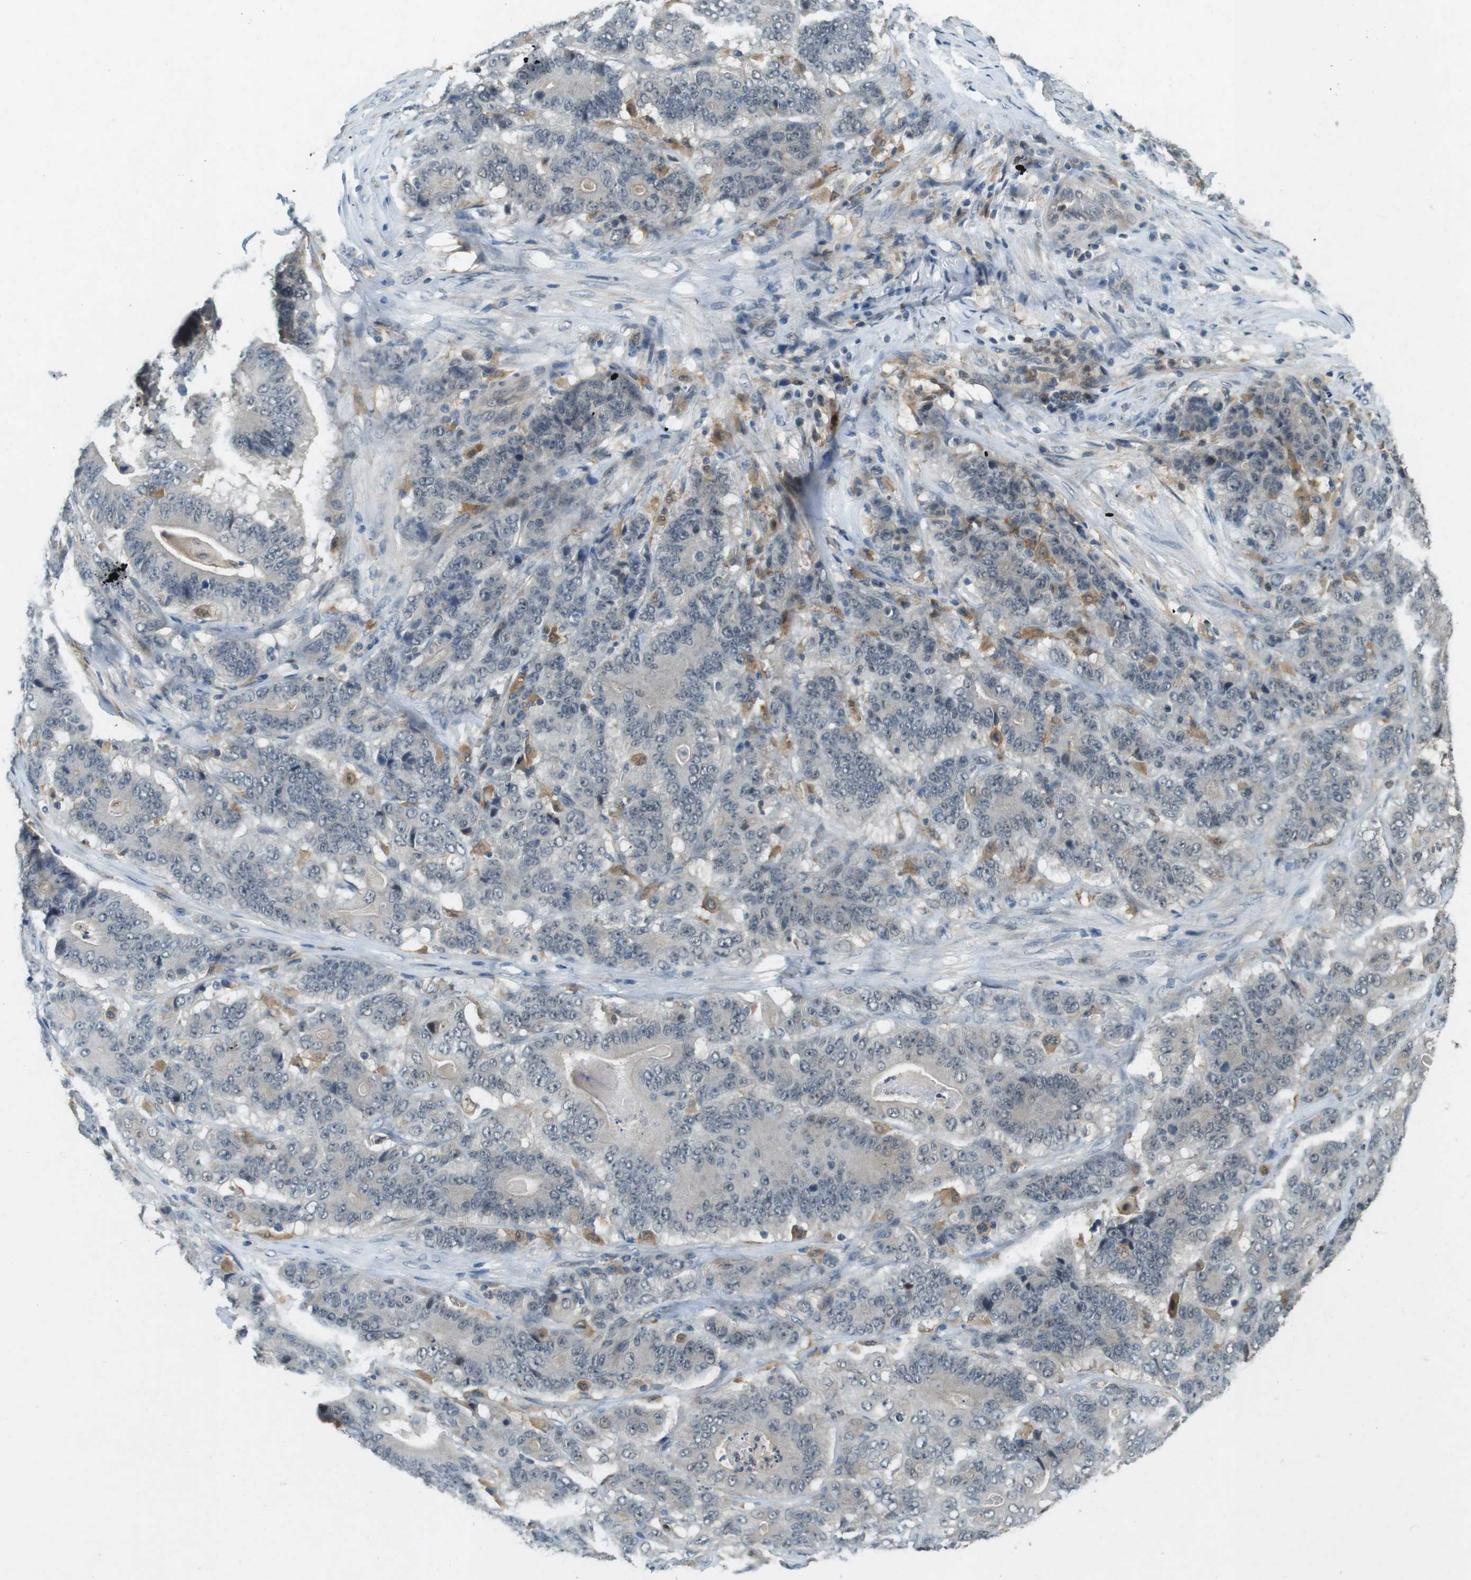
{"staining": {"intensity": "negative", "quantity": "none", "location": "none"}, "tissue": "stomach cancer", "cell_type": "Tumor cells", "image_type": "cancer", "snomed": [{"axis": "morphology", "description": "Adenocarcinoma, NOS"}, {"axis": "topography", "description": "Stomach"}], "caption": "Immunohistochemistry (IHC) histopathology image of neoplastic tissue: stomach cancer stained with DAB (3,3'-diaminobenzidine) reveals no significant protein positivity in tumor cells.", "gene": "CDK14", "patient": {"sex": "female", "age": 73}}